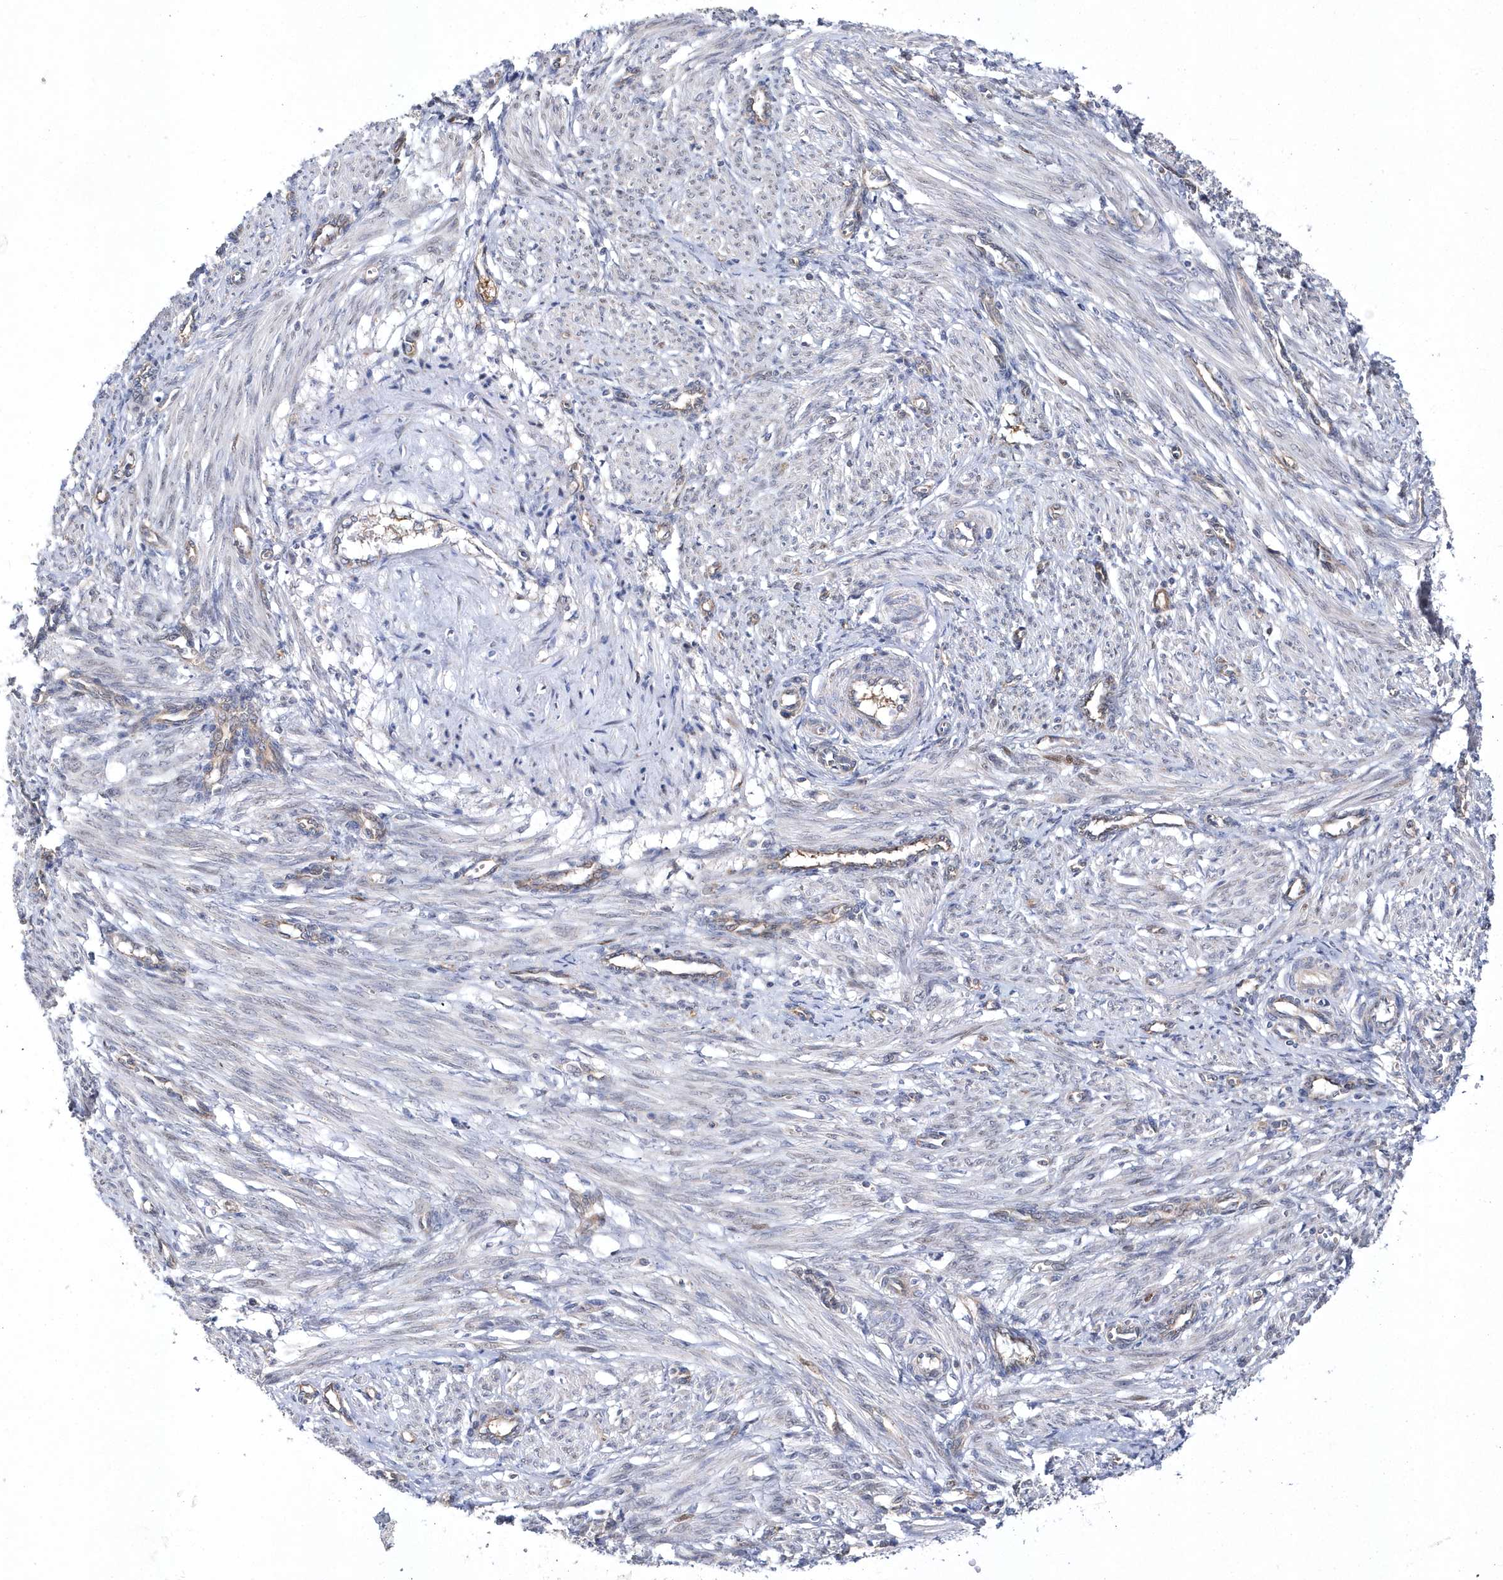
{"staining": {"intensity": "negative", "quantity": "none", "location": "none"}, "tissue": "smooth muscle", "cell_type": "Smooth muscle cells", "image_type": "normal", "snomed": [{"axis": "morphology", "description": "Normal tissue, NOS"}, {"axis": "topography", "description": "Endometrium"}], "caption": "IHC image of normal smooth muscle stained for a protein (brown), which demonstrates no positivity in smooth muscle cells.", "gene": "JKAMP", "patient": {"sex": "female", "age": 33}}